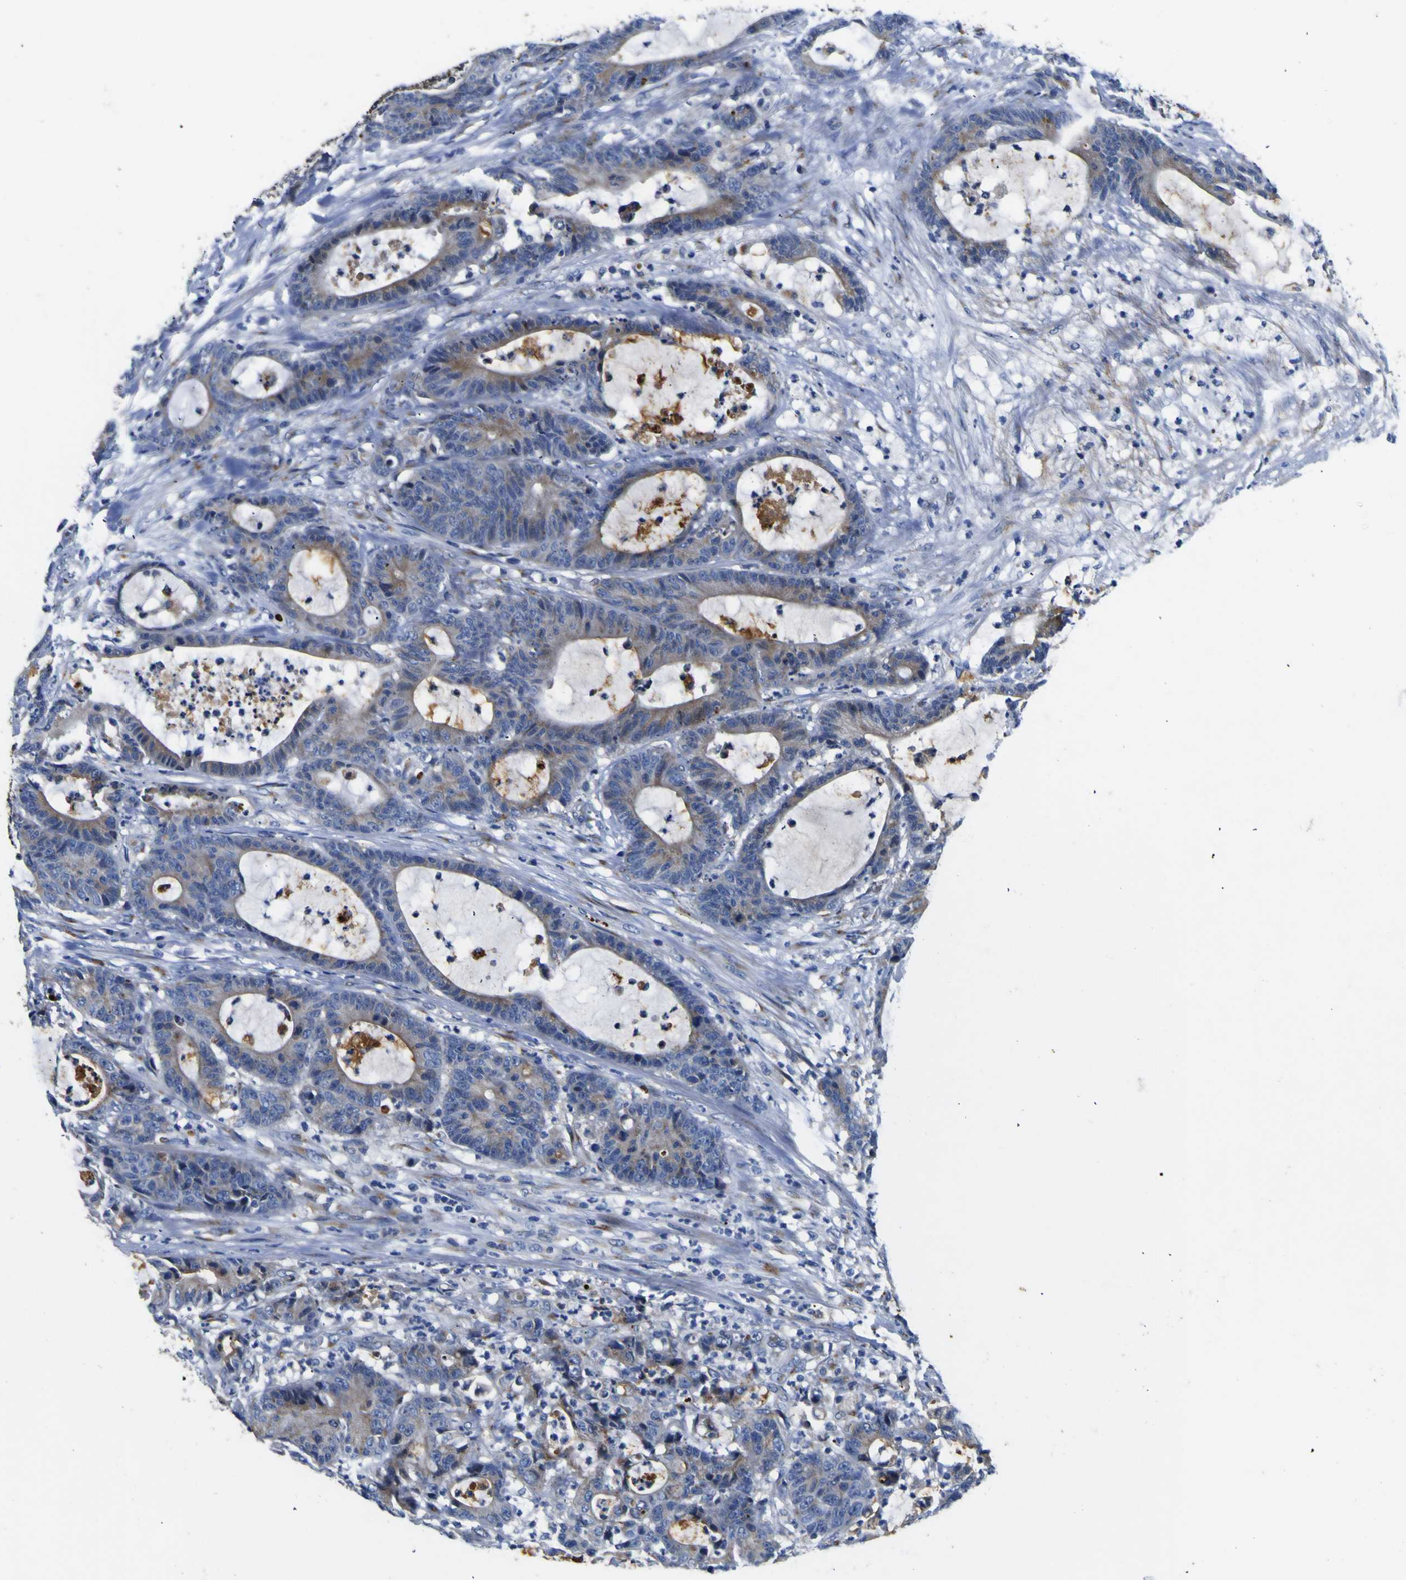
{"staining": {"intensity": "weak", "quantity": ">75%", "location": "cytoplasmic/membranous"}, "tissue": "colorectal cancer", "cell_type": "Tumor cells", "image_type": "cancer", "snomed": [{"axis": "morphology", "description": "Adenocarcinoma, NOS"}, {"axis": "topography", "description": "Colon"}], "caption": "Weak cytoplasmic/membranous protein staining is identified in about >75% of tumor cells in colorectal adenocarcinoma.", "gene": "COA1", "patient": {"sex": "female", "age": 84}}